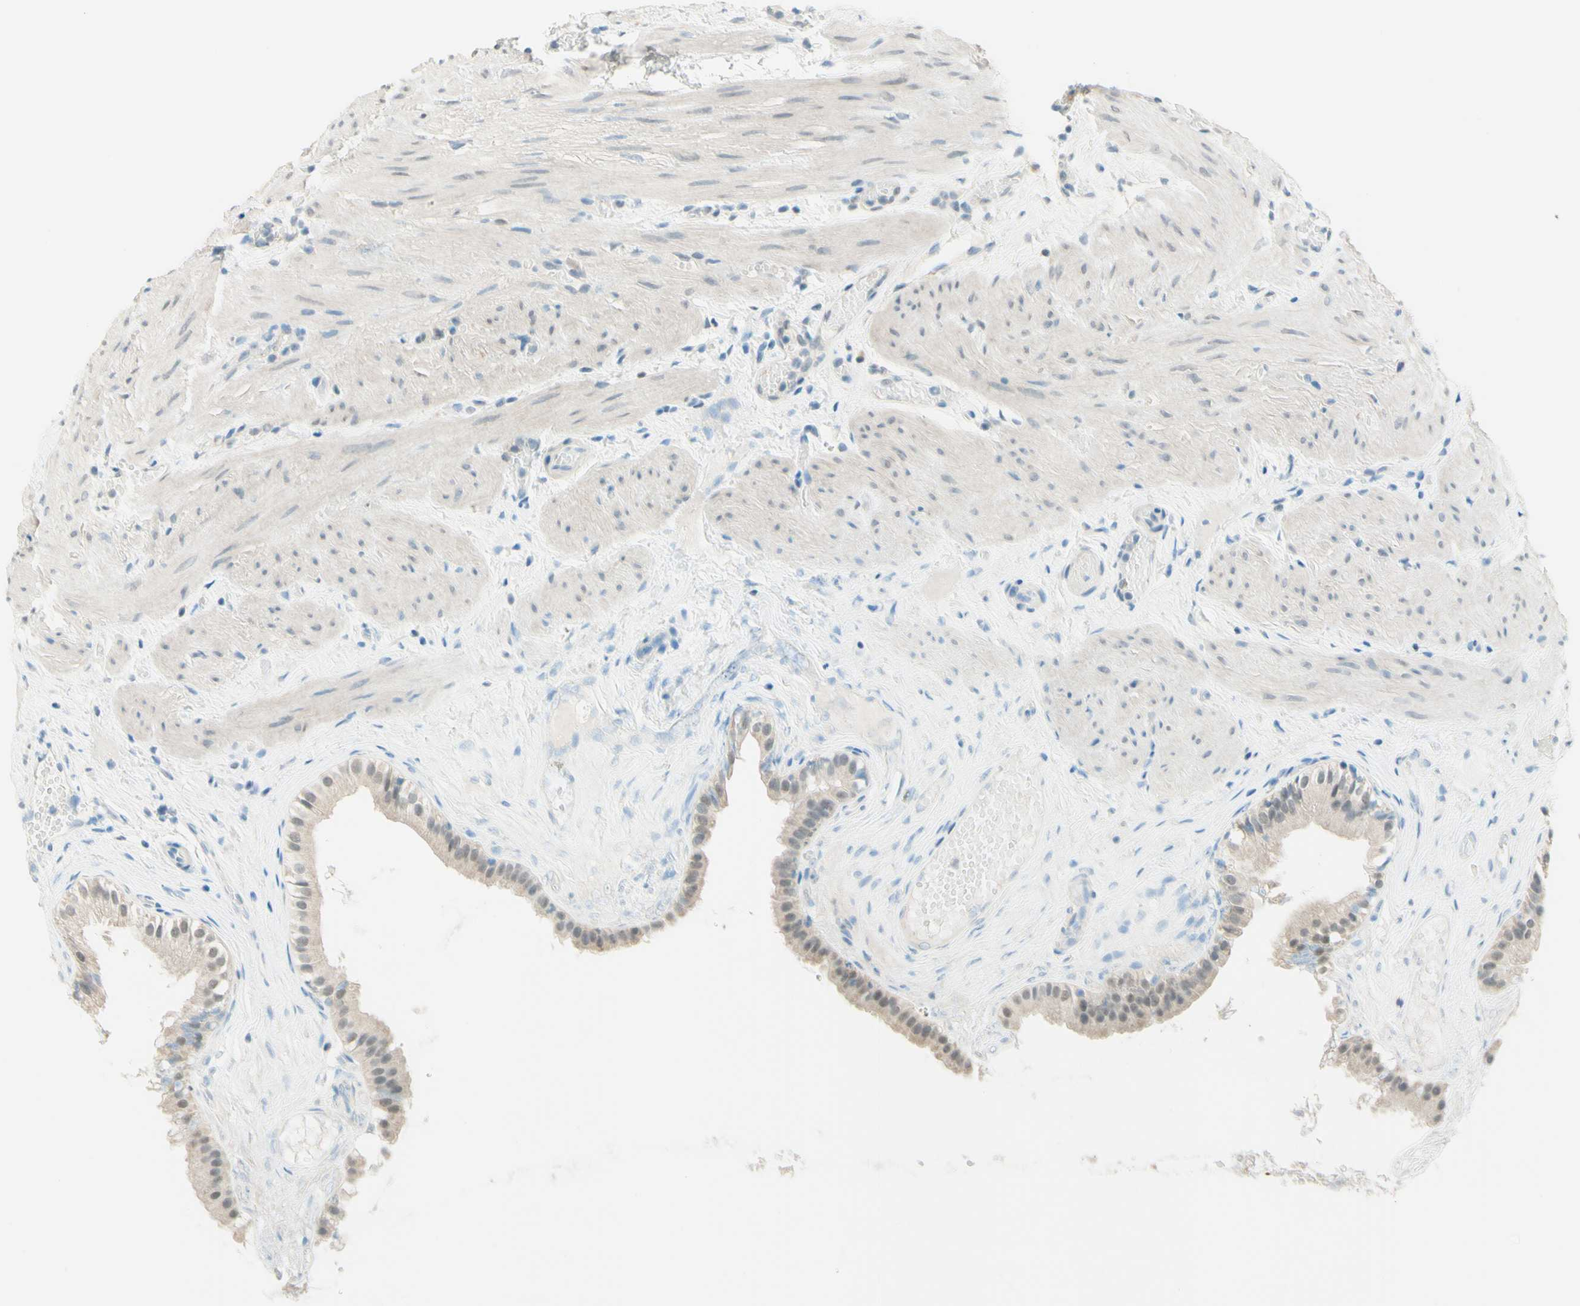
{"staining": {"intensity": "weak", "quantity": "25%-75%", "location": "cytoplasmic/membranous"}, "tissue": "gallbladder", "cell_type": "Glandular cells", "image_type": "normal", "snomed": [{"axis": "morphology", "description": "Normal tissue, NOS"}, {"axis": "topography", "description": "Gallbladder"}], "caption": "IHC of benign gallbladder shows low levels of weak cytoplasmic/membranous expression in approximately 25%-75% of glandular cells.", "gene": "JPH1", "patient": {"sex": "female", "age": 26}}